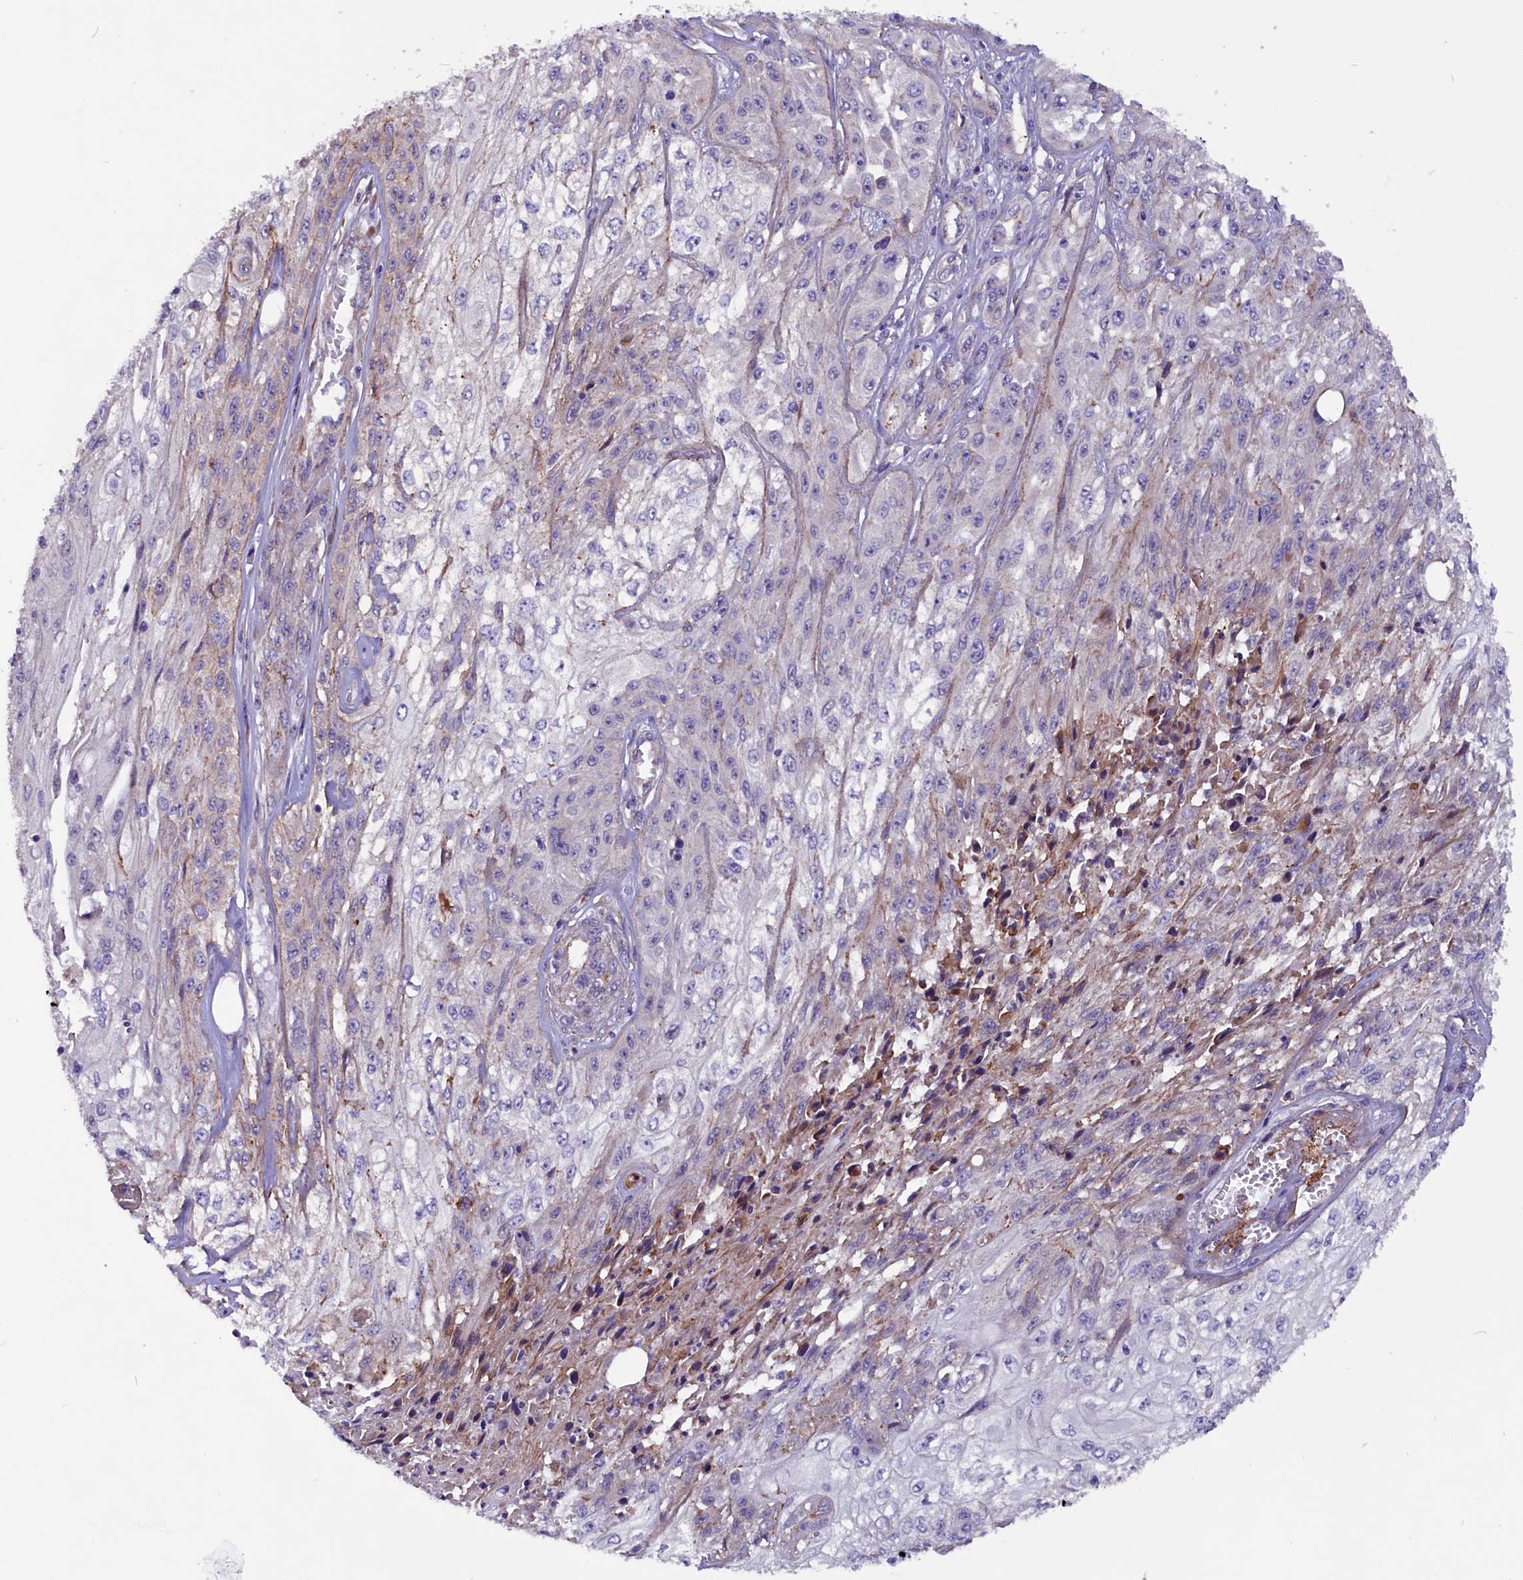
{"staining": {"intensity": "negative", "quantity": "none", "location": "none"}, "tissue": "skin cancer", "cell_type": "Tumor cells", "image_type": "cancer", "snomed": [{"axis": "morphology", "description": "Squamous cell carcinoma, NOS"}, {"axis": "morphology", "description": "Squamous cell carcinoma, metastatic, NOS"}, {"axis": "topography", "description": "Skin"}, {"axis": "topography", "description": "Lymph node"}], "caption": "This is an IHC photomicrograph of human skin cancer. There is no staining in tumor cells.", "gene": "ZNF749", "patient": {"sex": "male", "age": 75}}